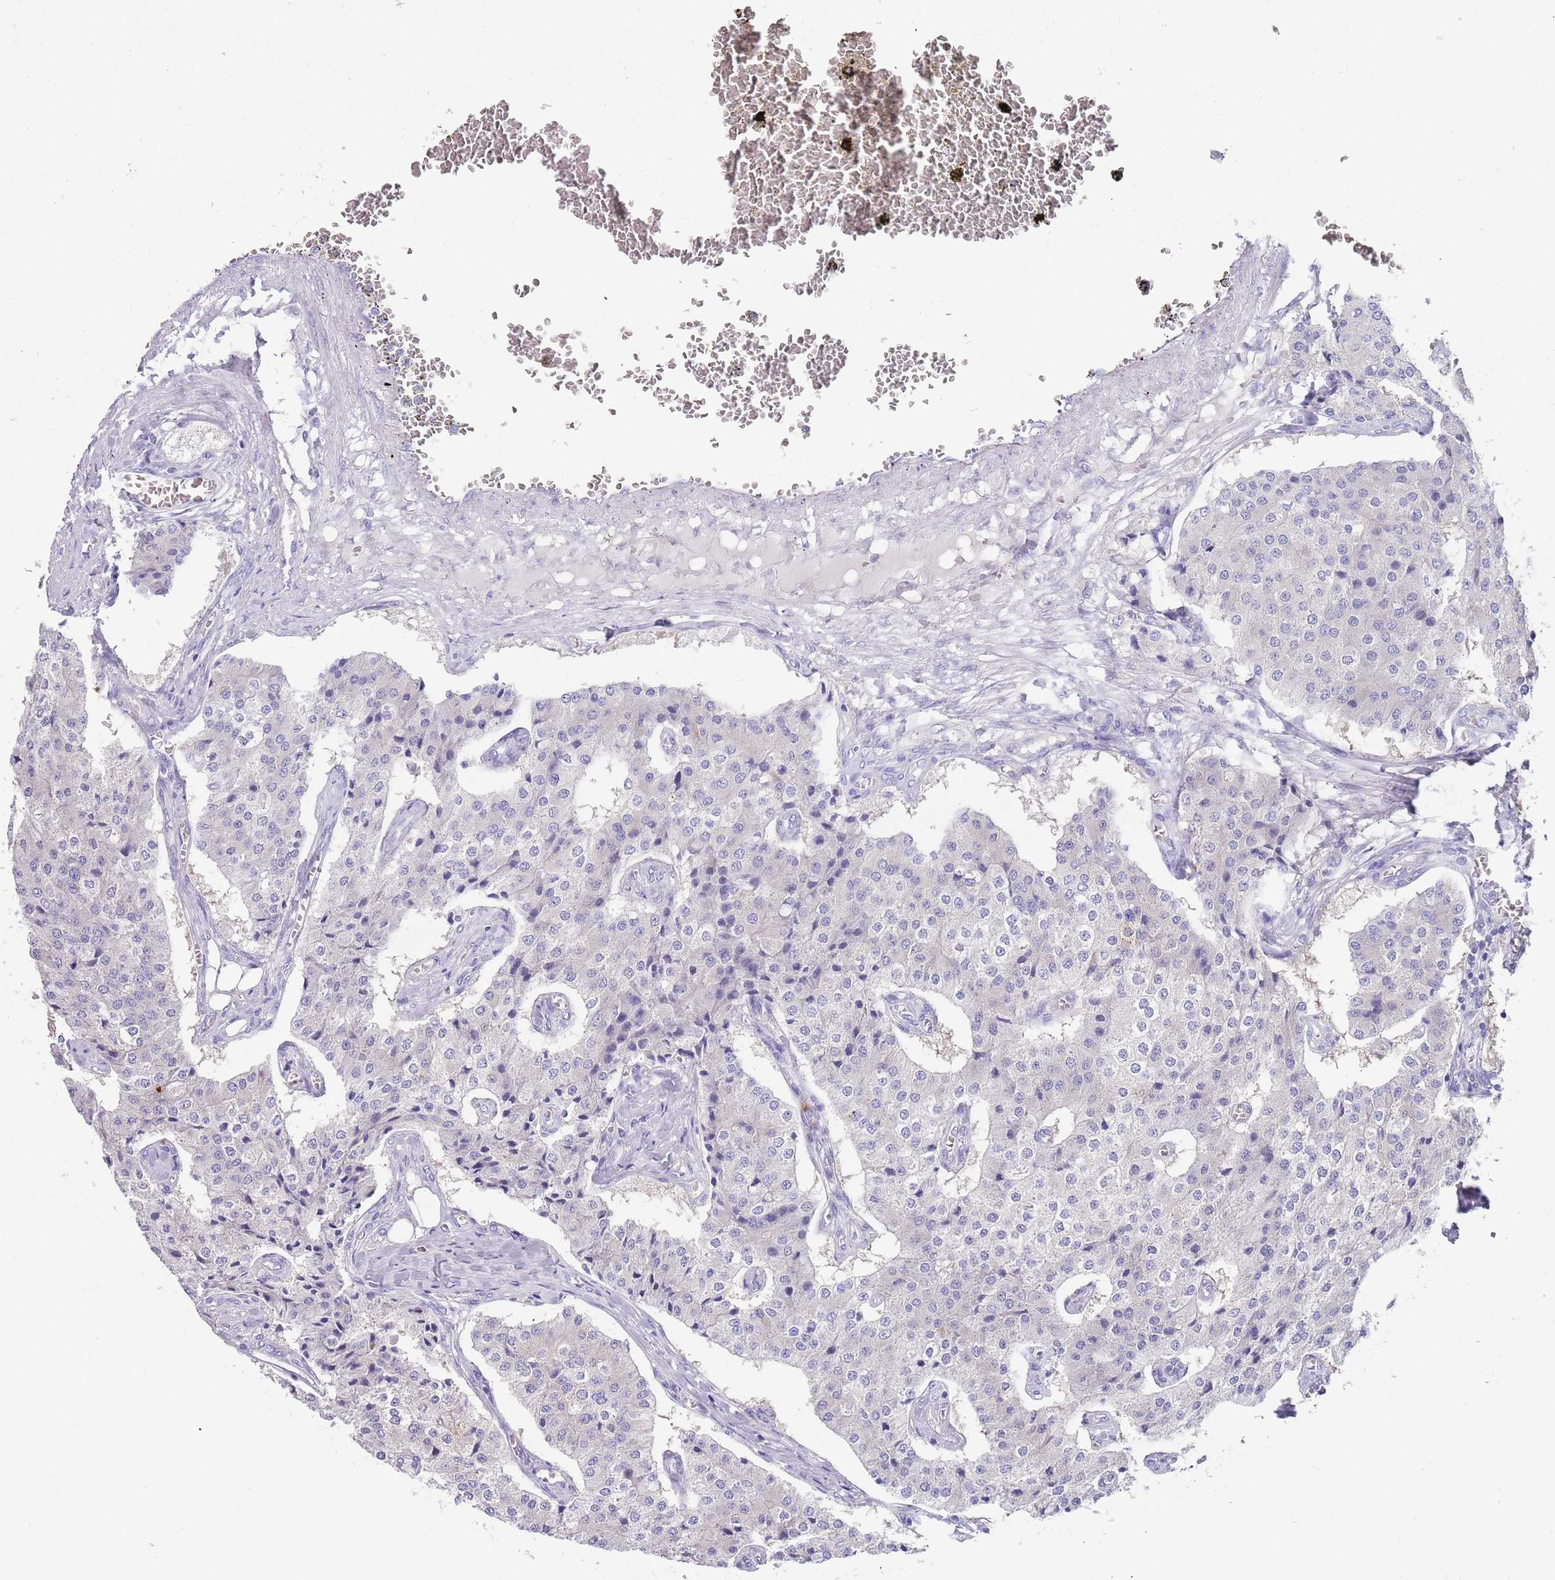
{"staining": {"intensity": "negative", "quantity": "none", "location": "none"}, "tissue": "carcinoid", "cell_type": "Tumor cells", "image_type": "cancer", "snomed": [{"axis": "morphology", "description": "Carcinoid, malignant, NOS"}, {"axis": "topography", "description": "Colon"}], "caption": "Micrograph shows no protein expression in tumor cells of carcinoid tissue.", "gene": "TYW1", "patient": {"sex": "female", "age": 52}}